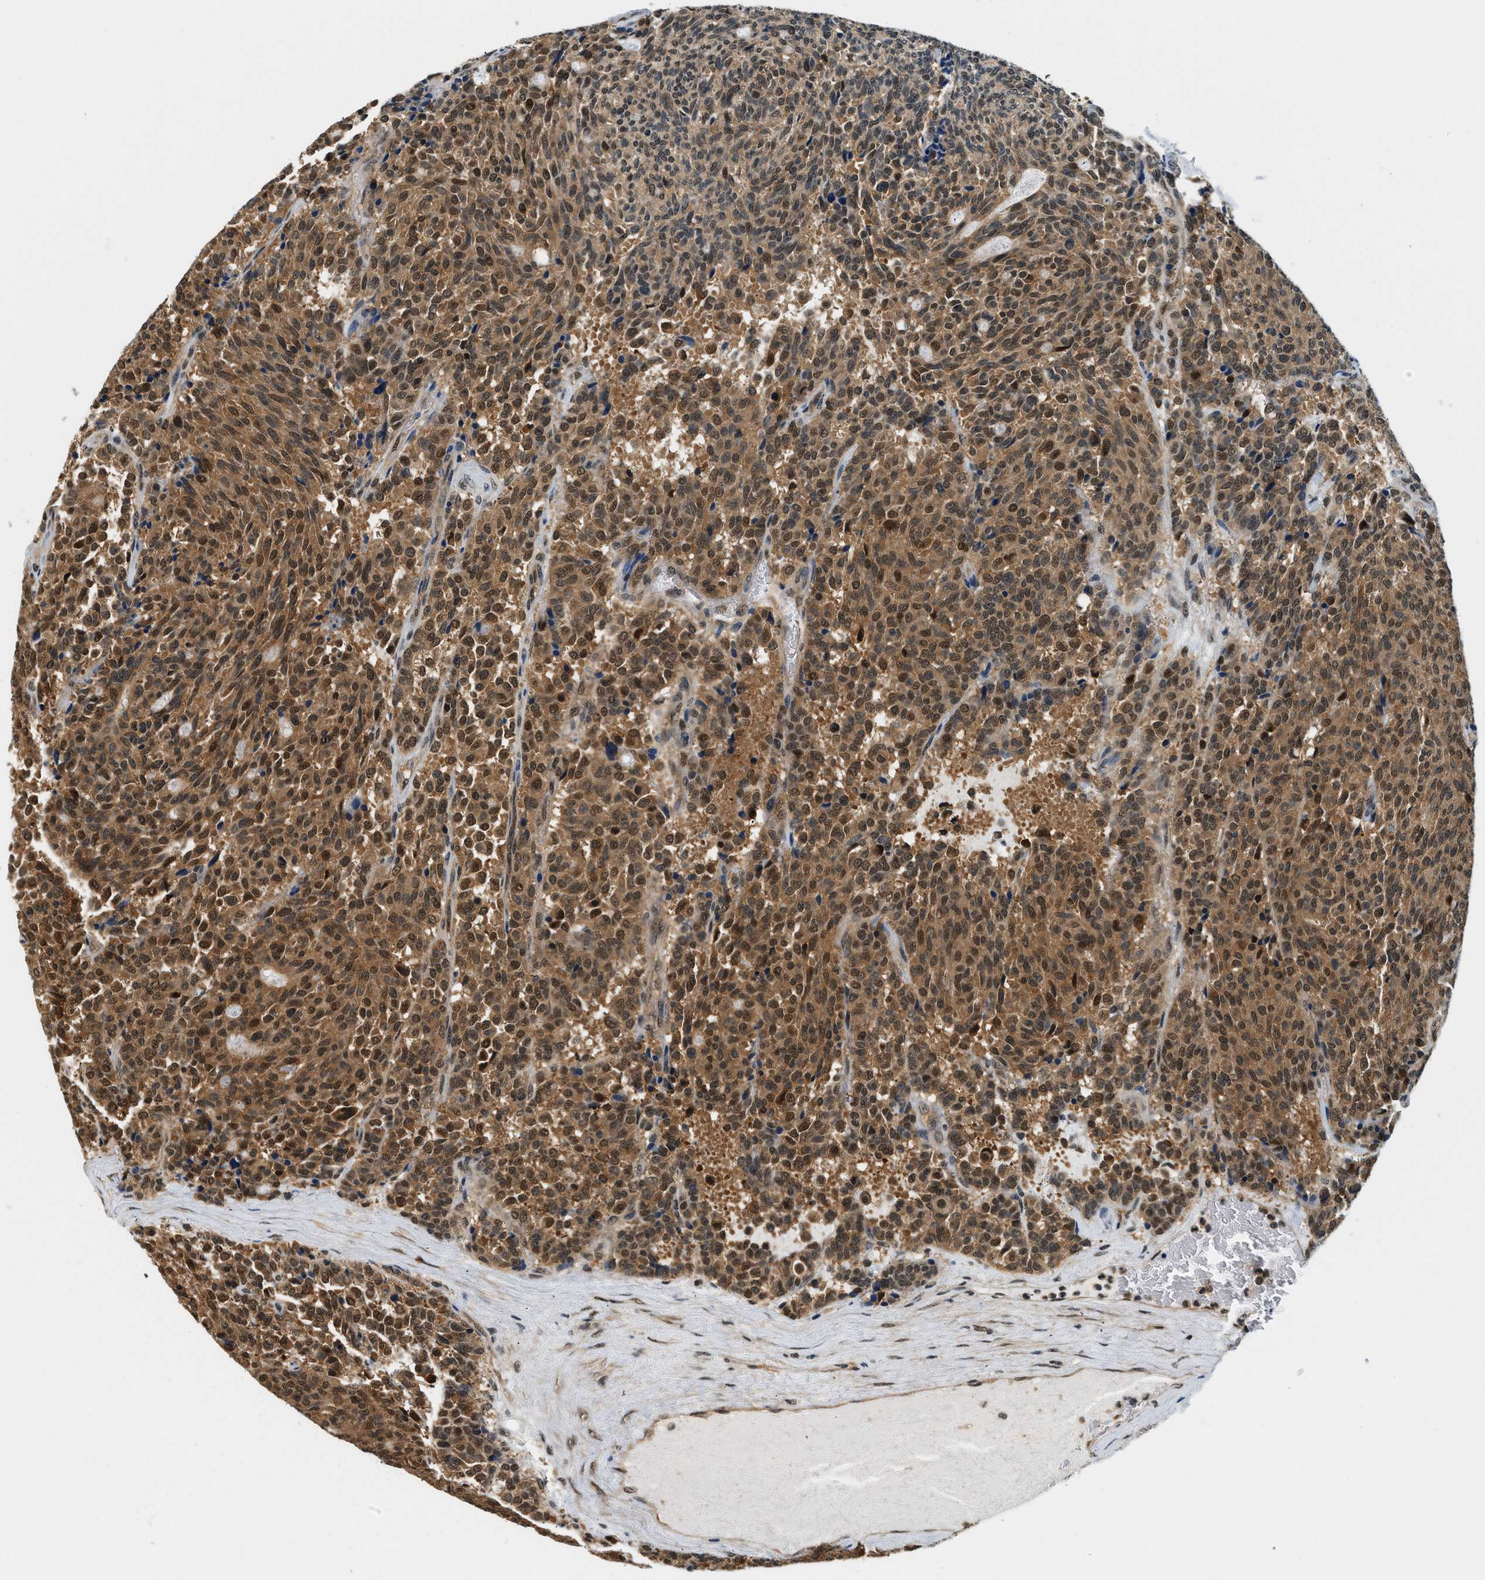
{"staining": {"intensity": "strong", "quantity": ">75%", "location": "cytoplasmic/membranous,nuclear"}, "tissue": "carcinoid", "cell_type": "Tumor cells", "image_type": "cancer", "snomed": [{"axis": "morphology", "description": "Carcinoid, malignant, NOS"}, {"axis": "topography", "description": "Pancreas"}], "caption": "A brown stain labels strong cytoplasmic/membranous and nuclear staining of a protein in human carcinoid tumor cells.", "gene": "PSMD3", "patient": {"sex": "female", "age": 54}}